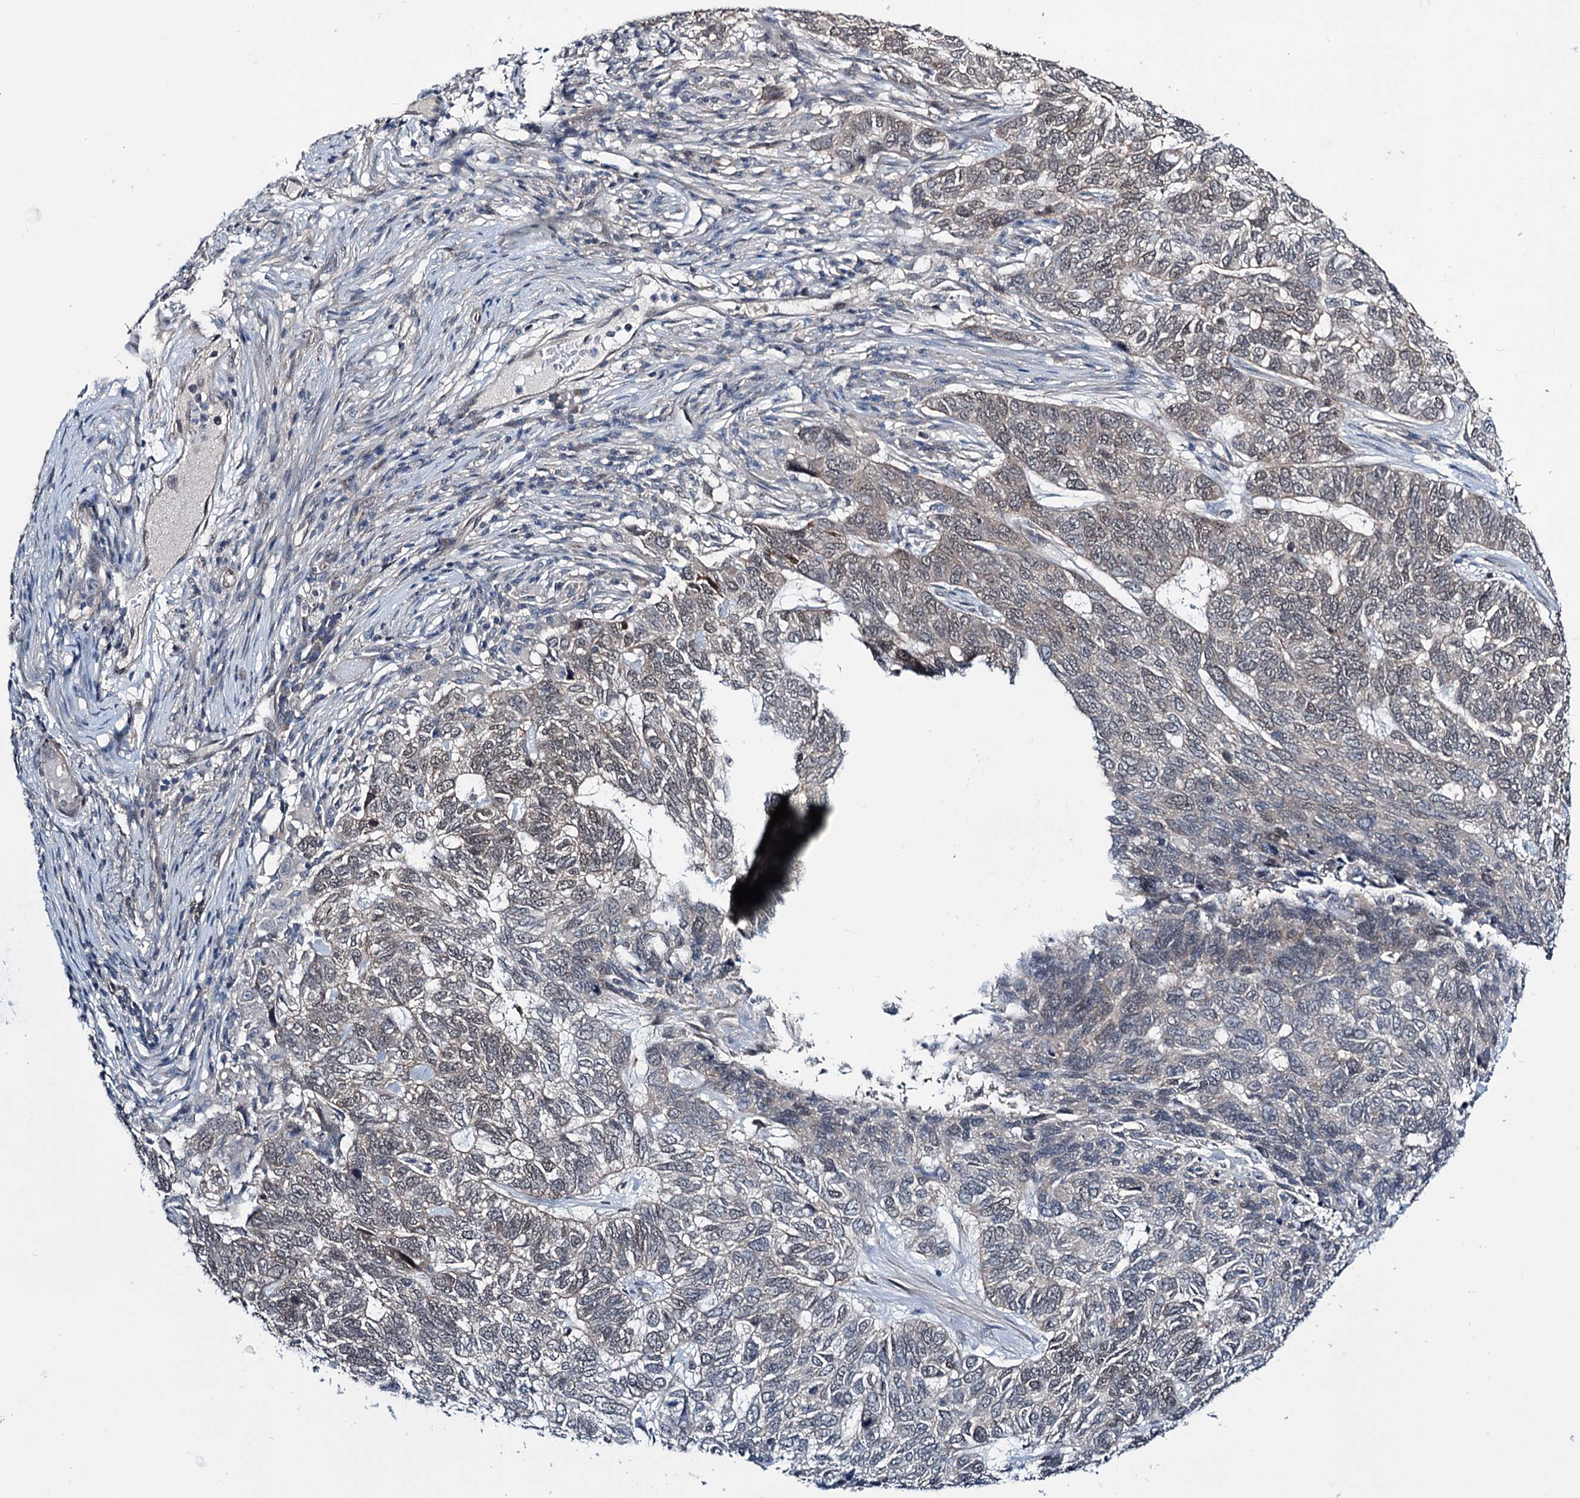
{"staining": {"intensity": "weak", "quantity": "<25%", "location": "cytoplasmic/membranous"}, "tissue": "skin cancer", "cell_type": "Tumor cells", "image_type": "cancer", "snomed": [{"axis": "morphology", "description": "Basal cell carcinoma"}, {"axis": "topography", "description": "Skin"}], "caption": "This is an IHC micrograph of basal cell carcinoma (skin). There is no expression in tumor cells.", "gene": "DCUN1D4", "patient": {"sex": "female", "age": 65}}